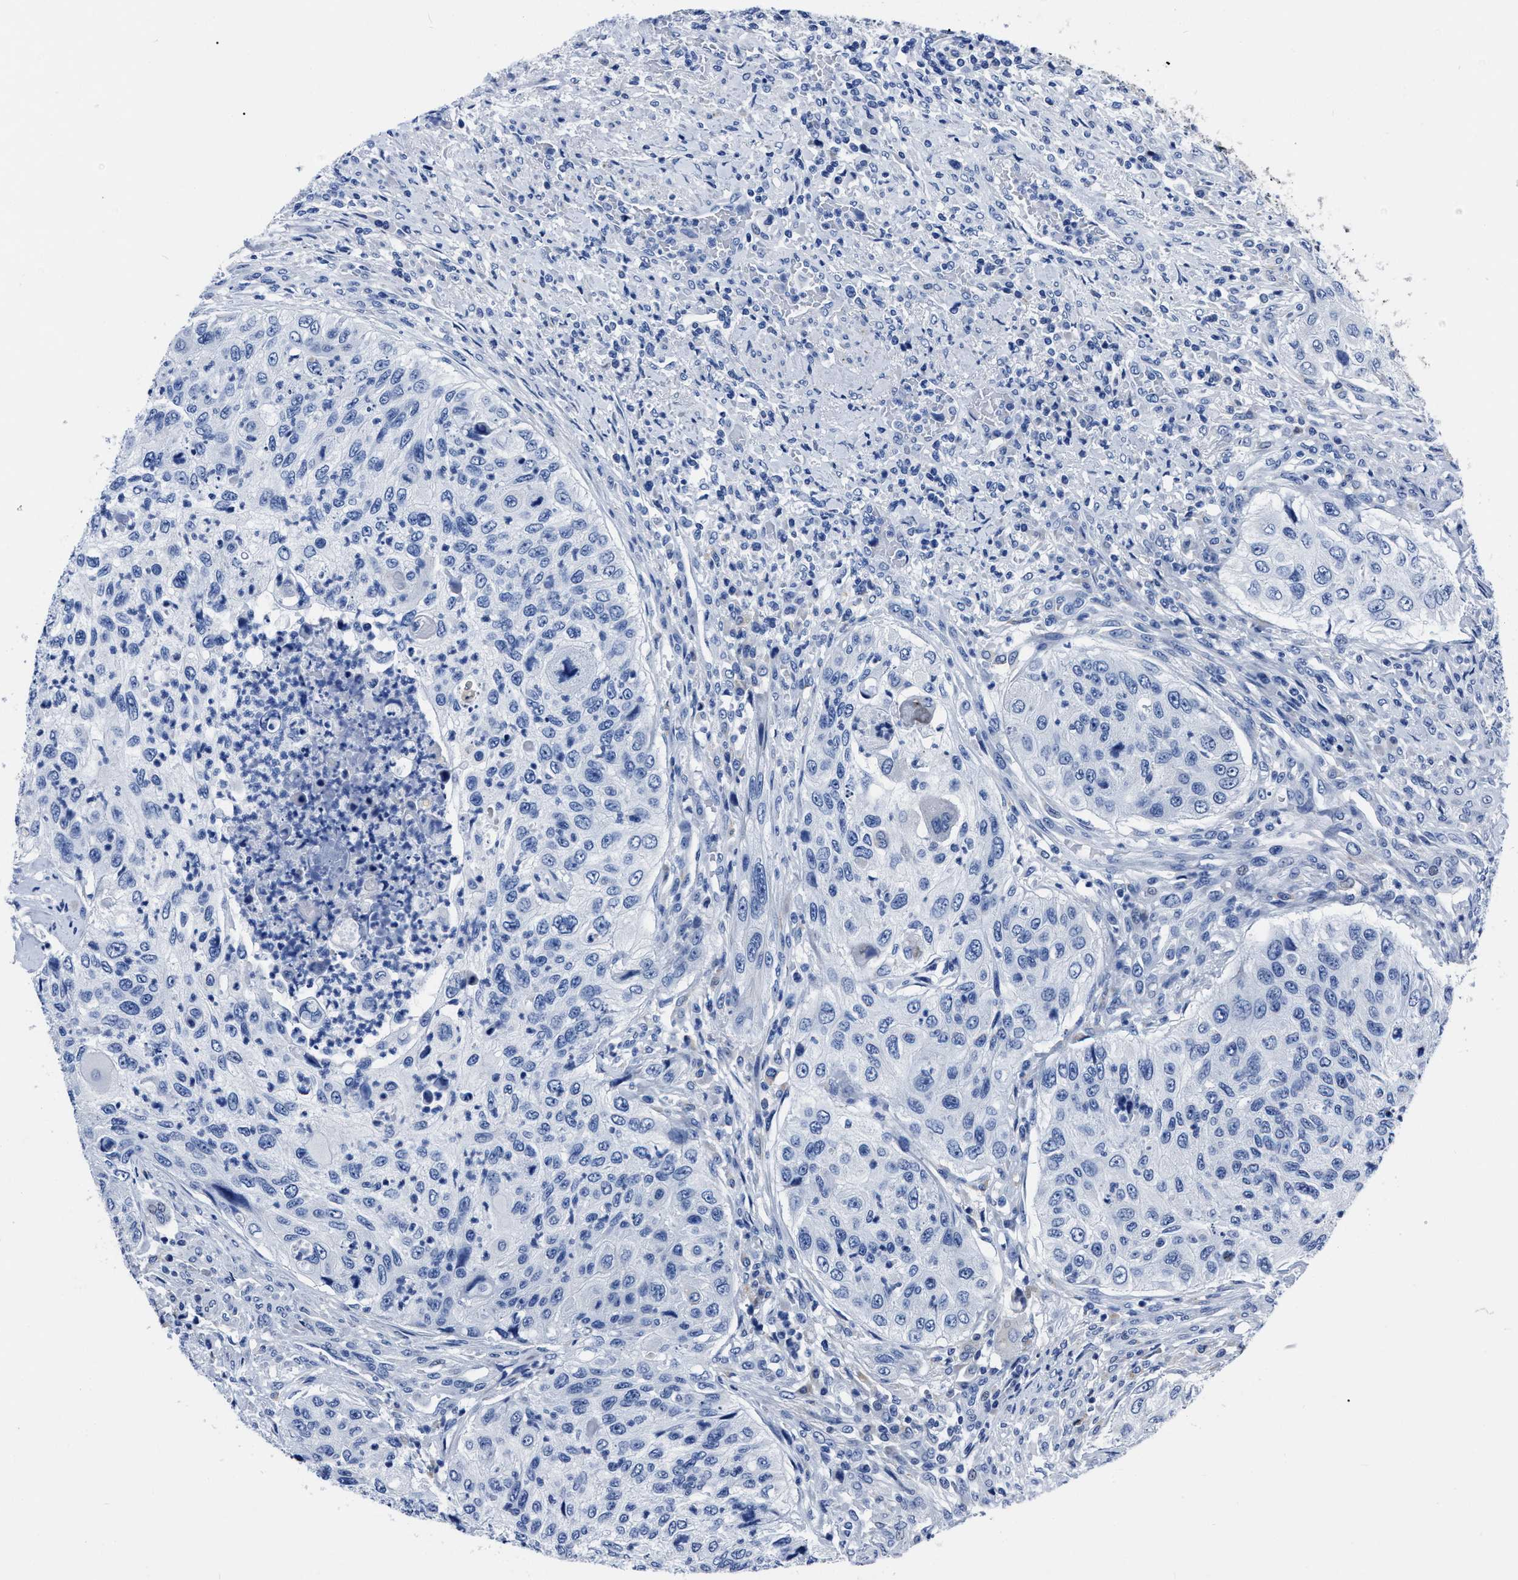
{"staining": {"intensity": "negative", "quantity": "none", "location": "none"}, "tissue": "urothelial cancer", "cell_type": "Tumor cells", "image_type": "cancer", "snomed": [{"axis": "morphology", "description": "Urothelial carcinoma, High grade"}, {"axis": "topography", "description": "Urinary bladder"}], "caption": "Photomicrograph shows no significant protein positivity in tumor cells of high-grade urothelial carcinoma.", "gene": "MOV10L1", "patient": {"sex": "female", "age": 60}}